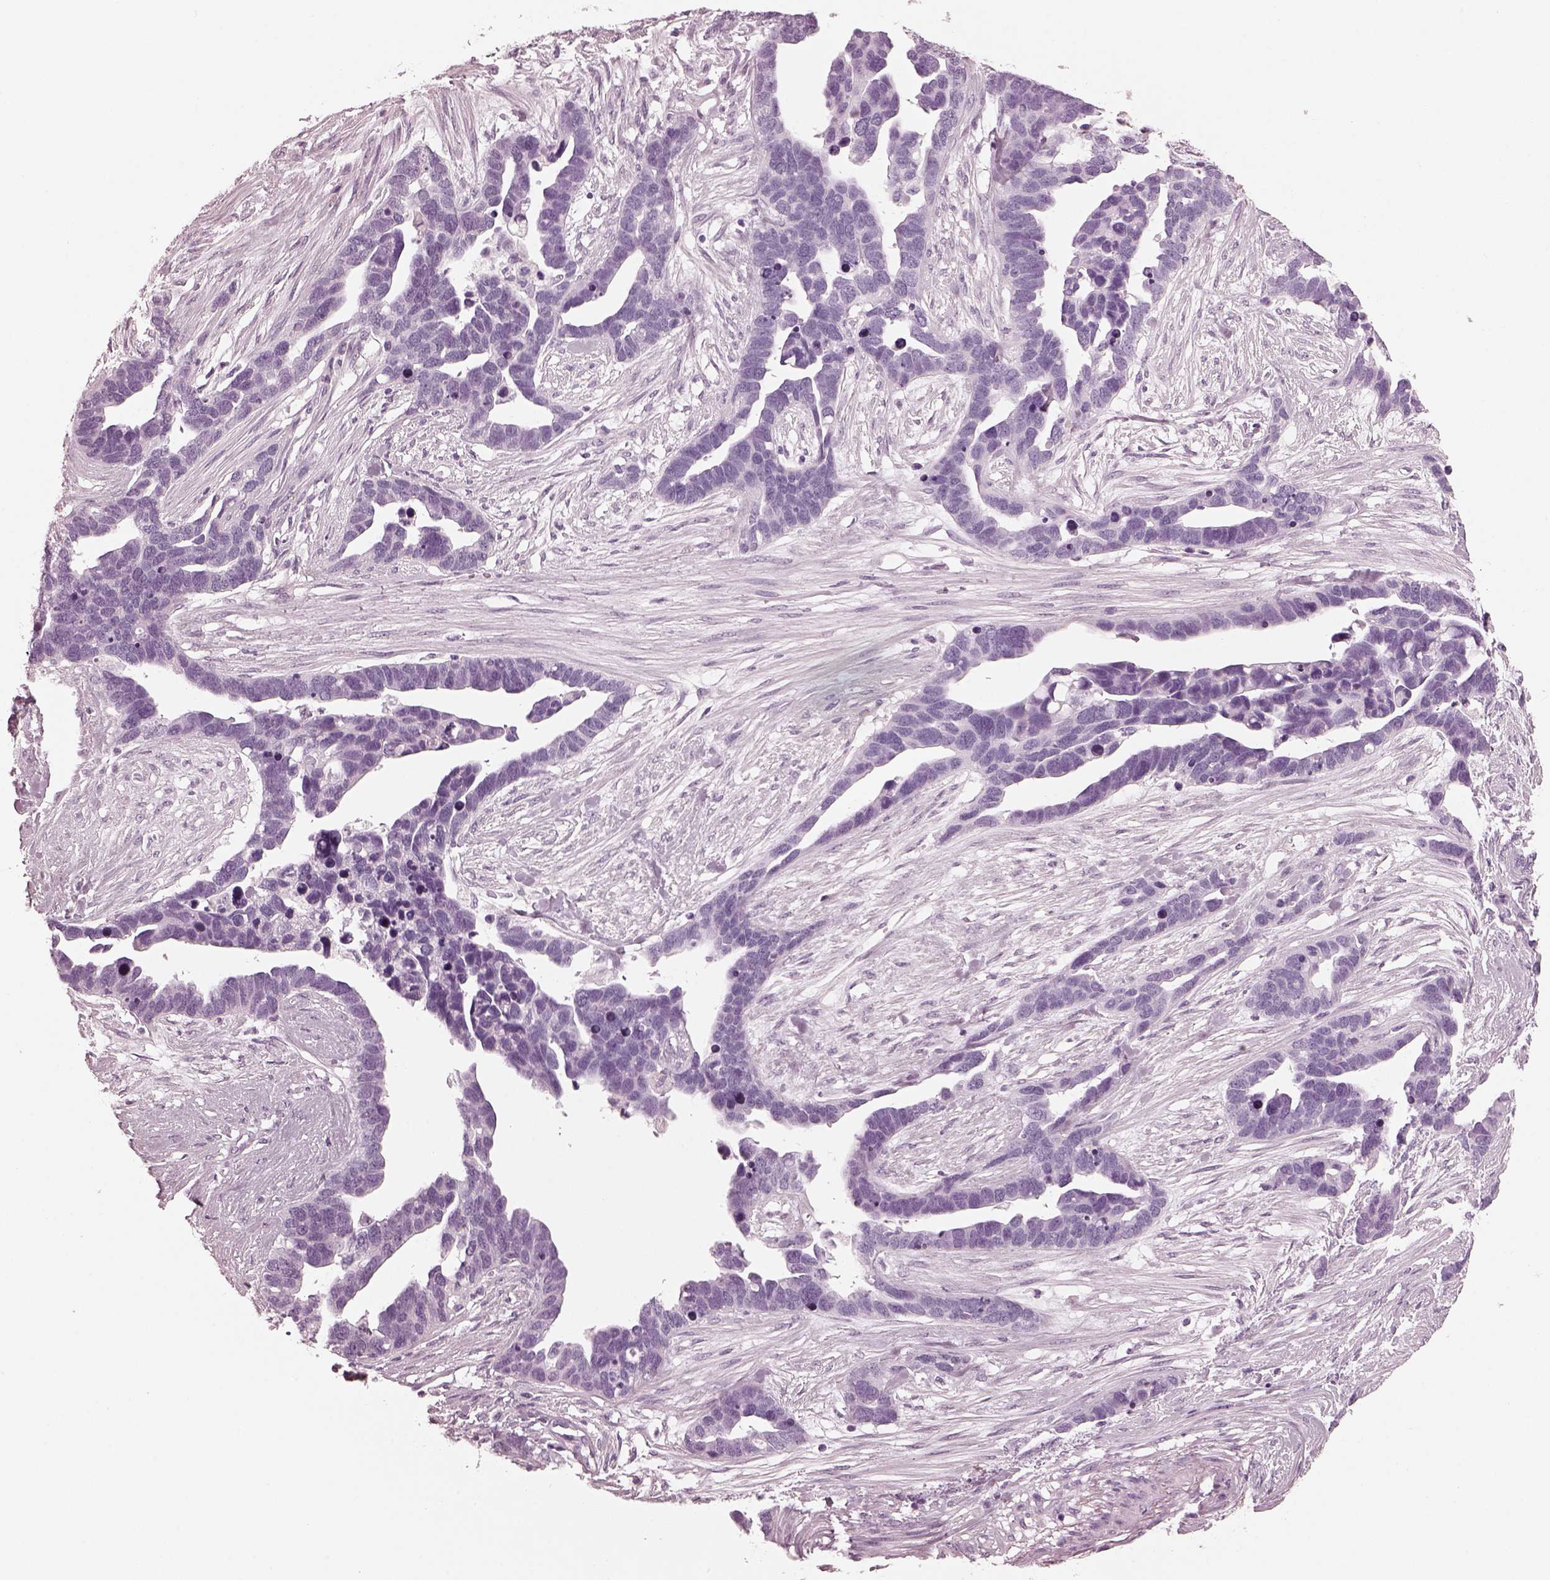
{"staining": {"intensity": "negative", "quantity": "none", "location": "none"}, "tissue": "ovarian cancer", "cell_type": "Tumor cells", "image_type": "cancer", "snomed": [{"axis": "morphology", "description": "Cystadenocarcinoma, serous, NOS"}, {"axis": "topography", "description": "Ovary"}], "caption": "The immunohistochemistry photomicrograph has no significant positivity in tumor cells of serous cystadenocarcinoma (ovarian) tissue.", "gene": "FABP9", "patient": {"sex": "female", "age": 54}}